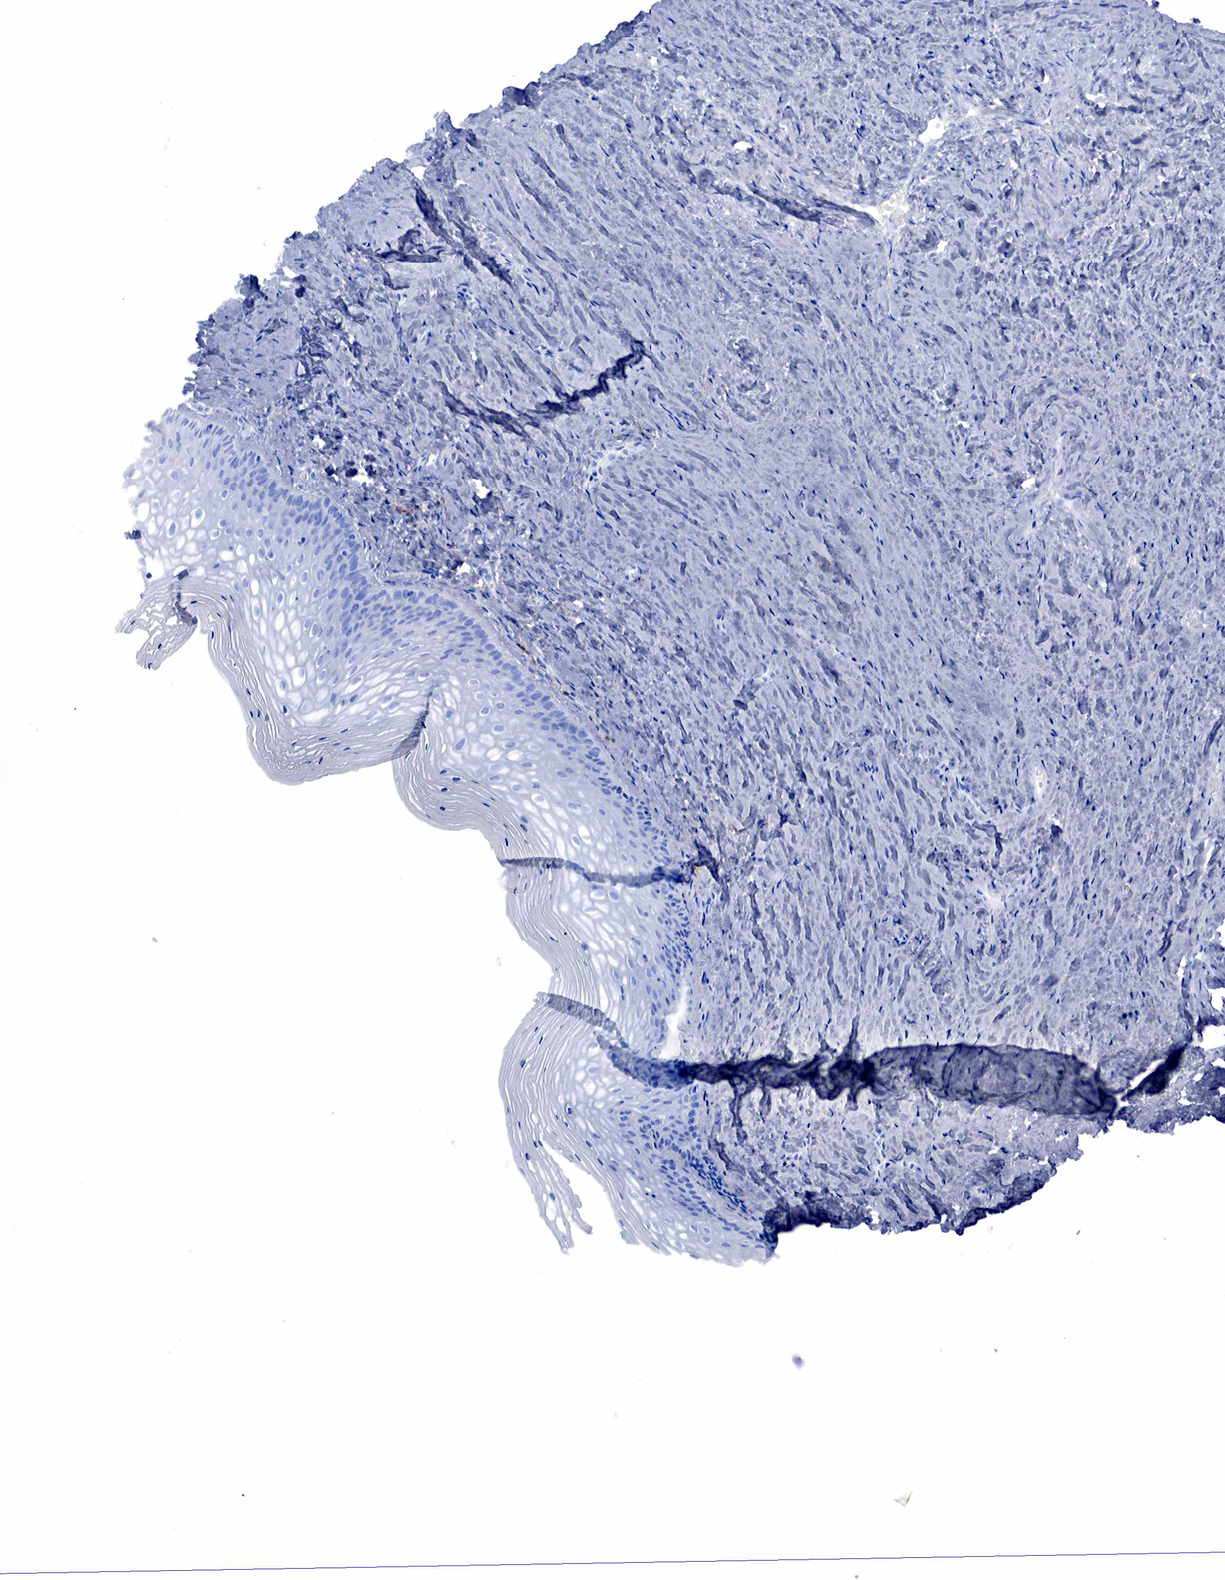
{"staining": {"intensity": "negative", "quantity": "none", "location": "none"}, "tissue": "vagina", "cell_type": "Squamous epithelial cells", "image_type": "normal", "snomed": [{"axis": "morphology", "description": "Normal tissue, NOS"}, {"axis": "topography", "description": "Vagina"}], "caption": "Immunohistochemistry image of benign human vagina stained for a protein (brown), which shows no staining in squamous epithelial cells.", "gene": "CD79A", "patient": {"sex": "female", "age": 46}}